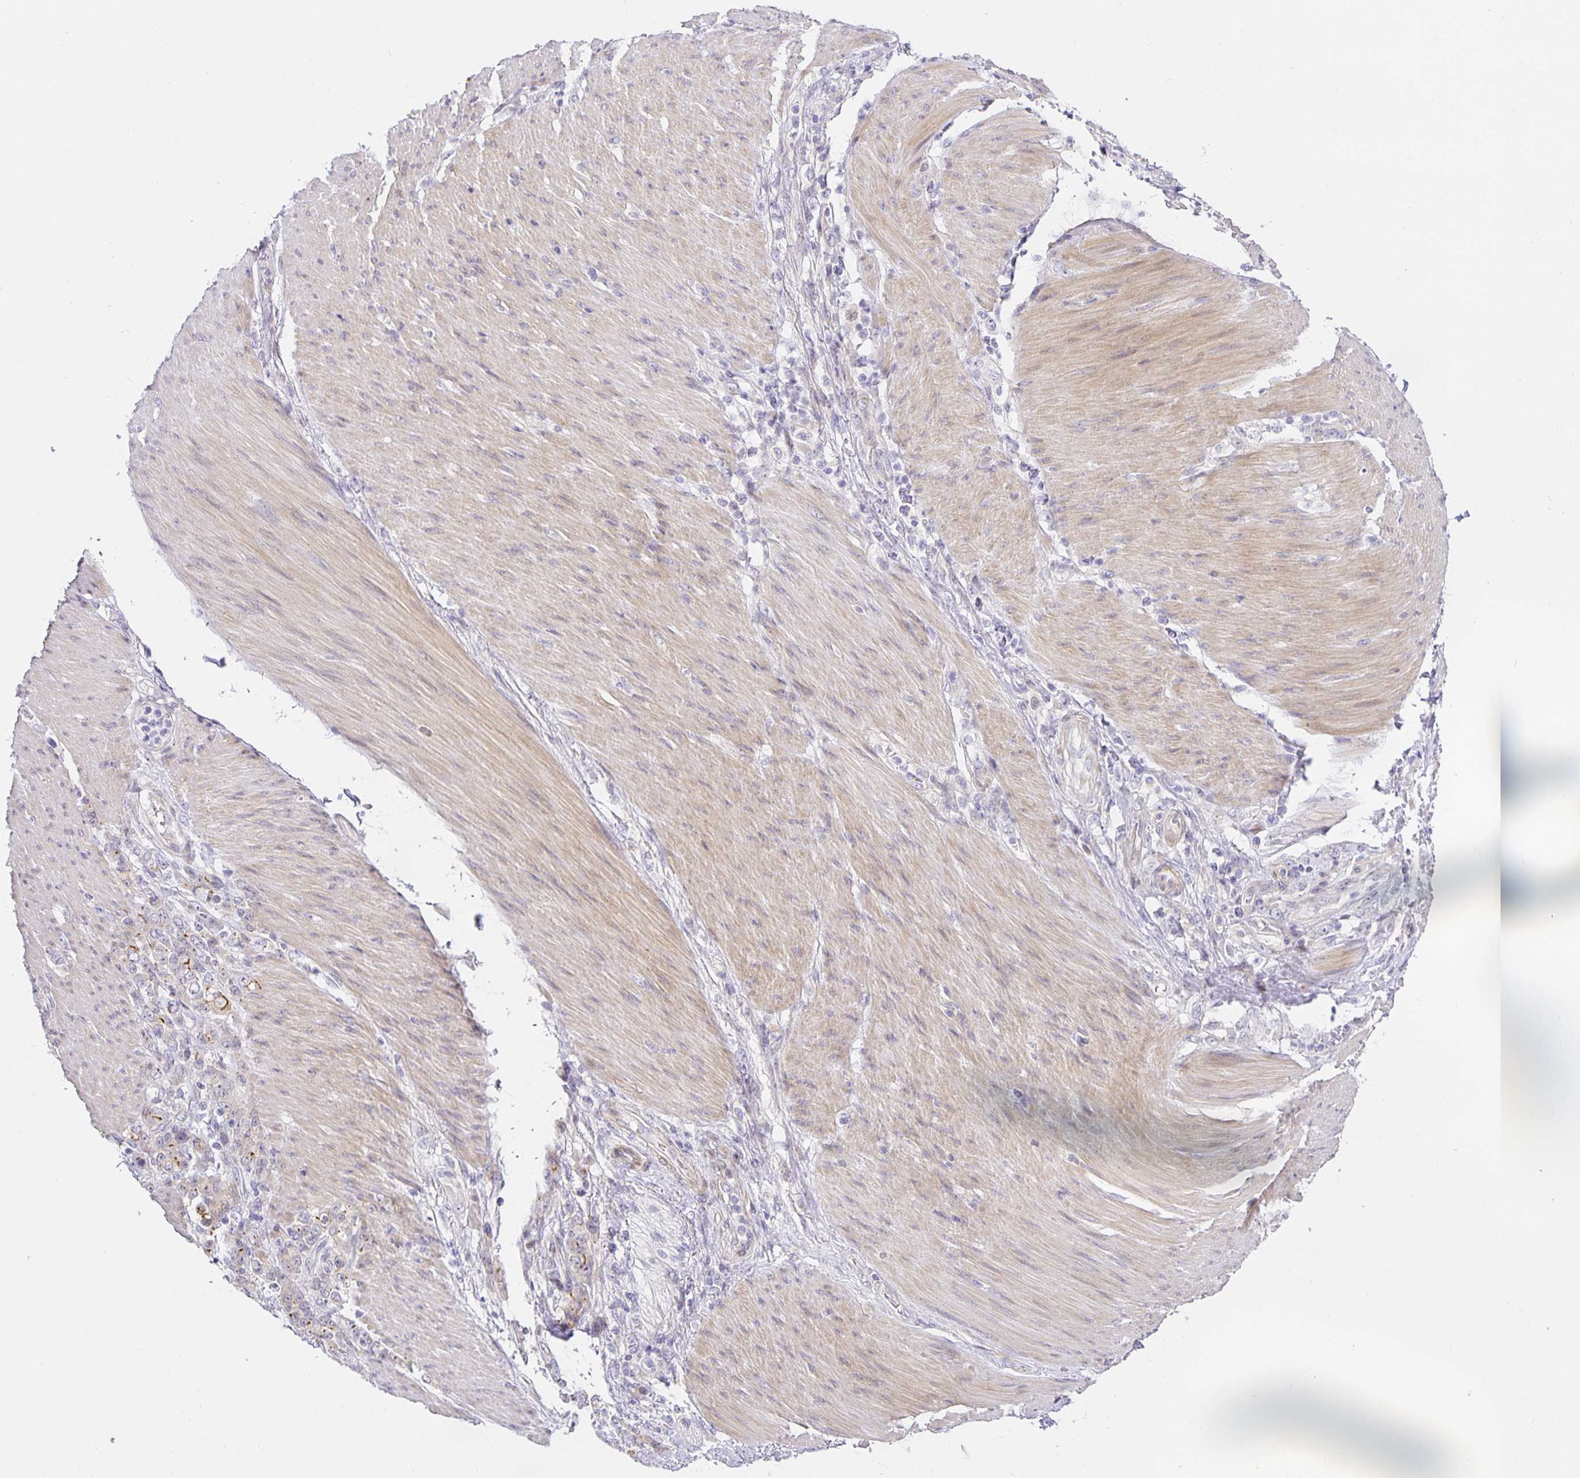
{"staining": {"intensity": "moderate", "quantity": "<25%", "location": "cytoplasmic/membranous"}, "tissue": "stomach cancer", "cell_type": "Tumor cells", "image_type": "cancer", "snomed": [{"axis": "morphology", "description": "Adenocarcinoma, NOS"}, {"axis": "topography", "description": "Stomach"}], "caption": "Immunohistochemical staining of human stomach cancer exhibits moderate cytoplasmic/membranous protein staining in approximately <25% of tumor cells.", "gene": "TJP3", "patient": {"sex": "female", "age": 79}}